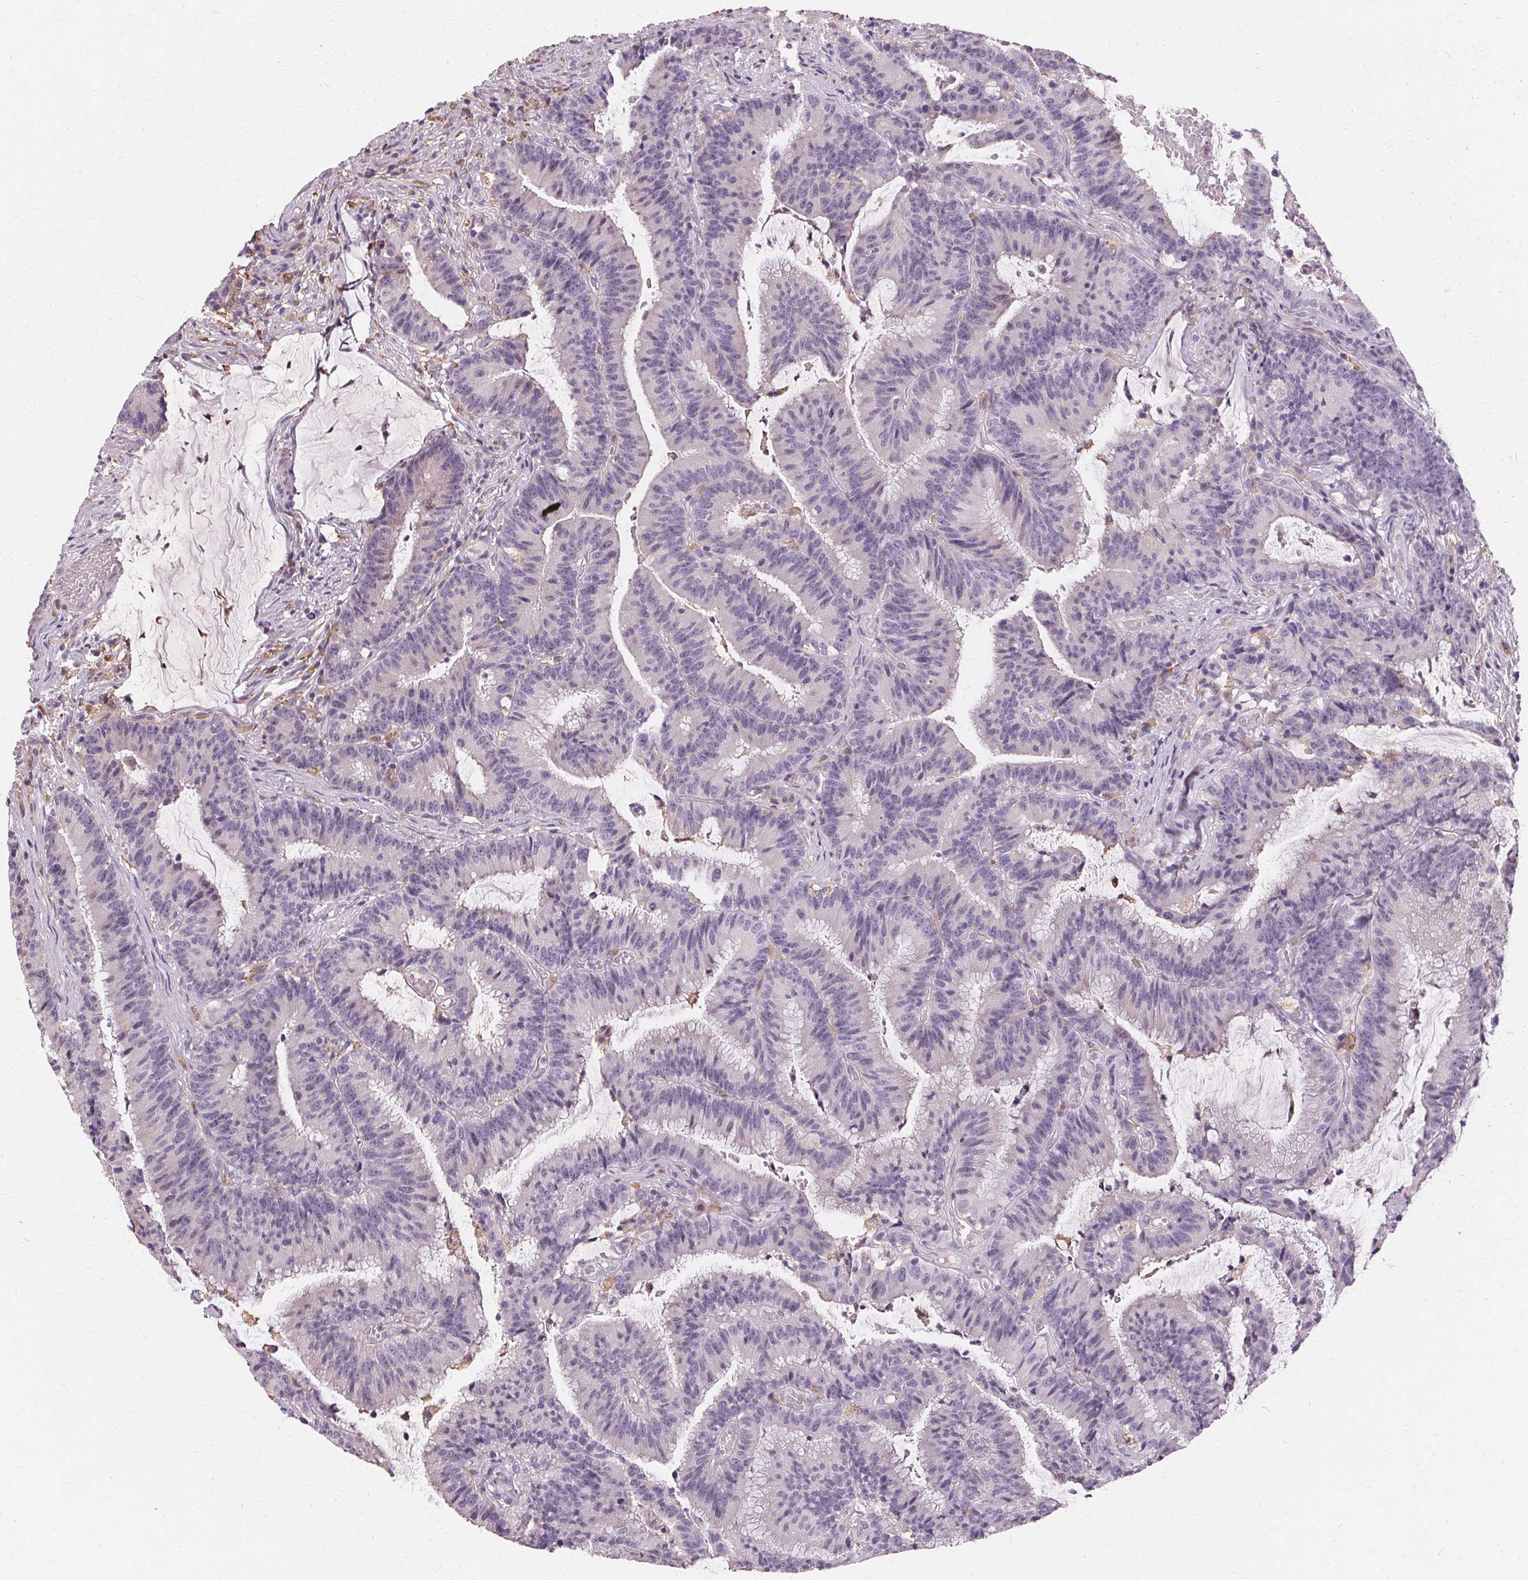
{"staining": {"intensity": "negative", "quantity": "none", "location": "none"}, "tissue": "colorectal cancer", "cell_type": "Tumor cells", "image_type": "cancer", "snomed": [{"axis": "morphology", "description": "Adenocarcinoma, NOS"}, {"axis": "topography", "description": "Colon"}], "caption": "This is an immunohistochemistry micrograph of colorectal adenocarcinoma. There is no staining in tumor cells.", "gene": "IFNGR1", "patient": {"sex": "female", "age": 78}}